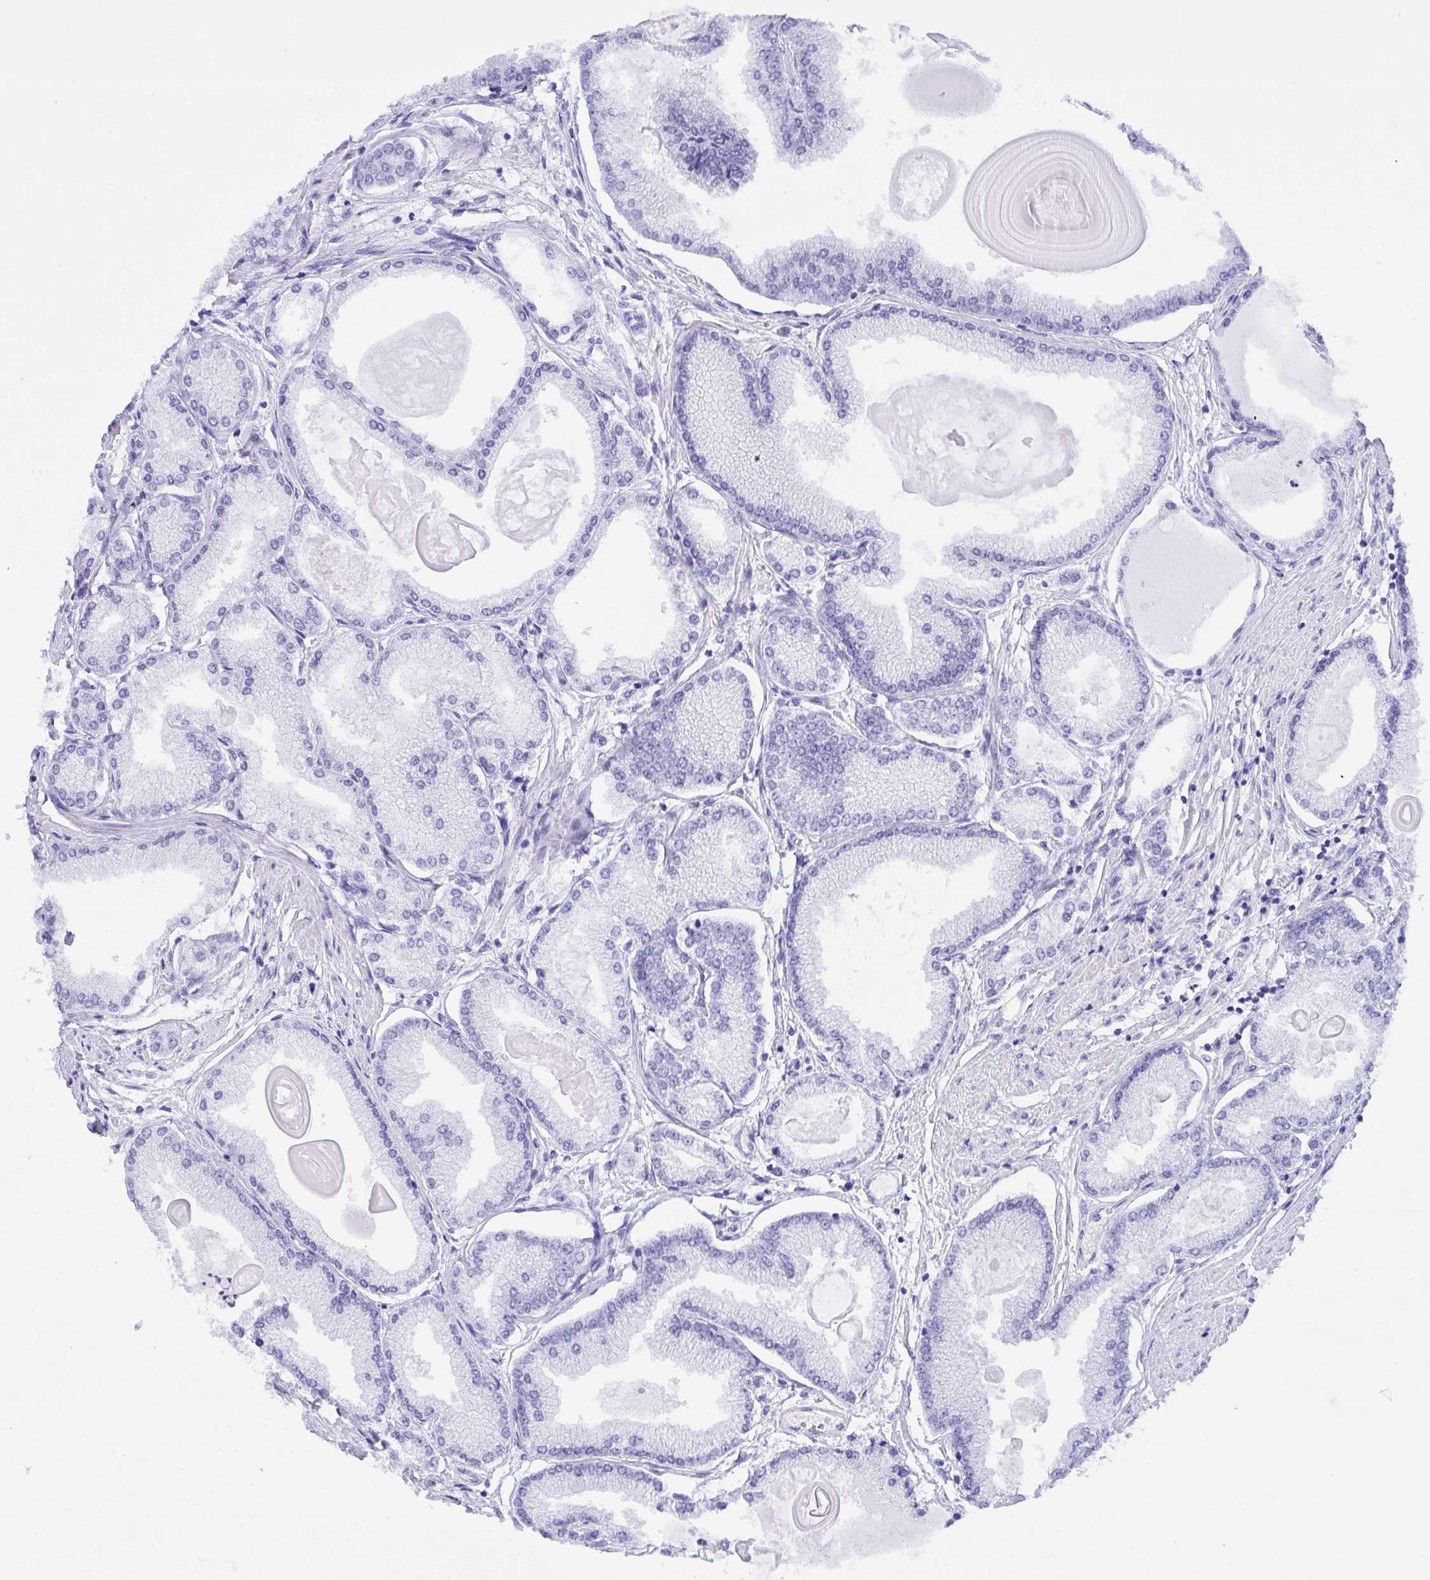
{"staining": {"intensity": "negative", "quantity": "none", "location": "none"}, "tissue": "prostate cancer", "cell_type": "Tumor cells", "image_type": "cancer", "snomed": [{"axis": "morphology", "description": "Adenocarcinoma, High grade"}, {"axis": "topography", "description": "Prostate"}], "caption": "IHC histopathology image of neoplastic tissue: prostate adenocarcinoma (high-grade) stained with DAB (3,3'-diaminobenzidine) displays no significant protein positivity in tumor cells.", "gene": "ANK1", "patient": {"sex": "male", "age": 68}}